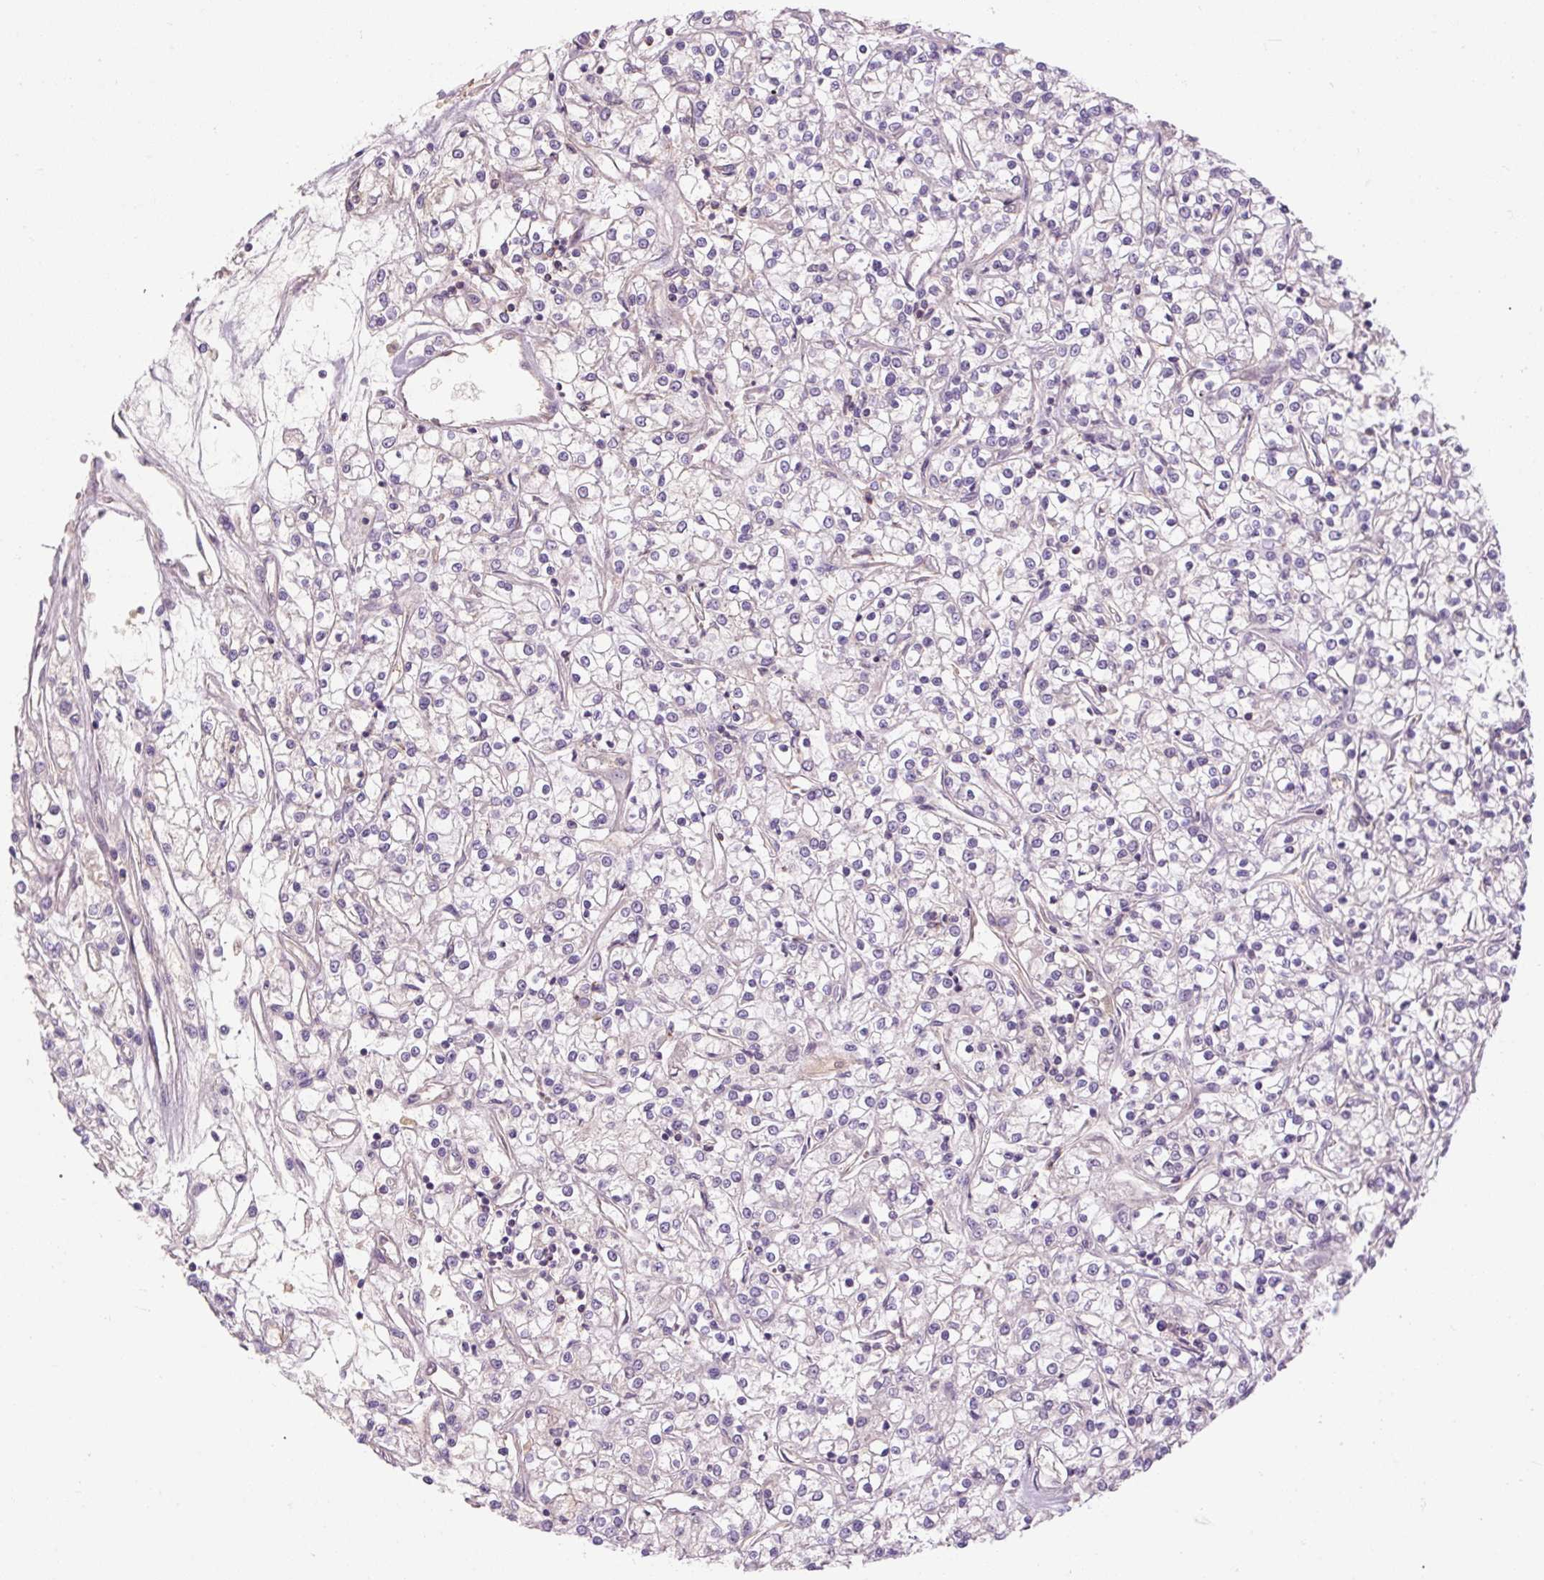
{"staining": {"intensity": "negative", "quantity": "none", "location": "none"}, "tissue": "renal cancer", "cell_type": "Tumor cells", "image_type": "cancer", "snomed": [{"axis": "morphology", "description": "Adenocarcinoma, NOS"}, {"axis": "topography", "description": "Kidney"}], "caption": "The immunohistochemistry (IHC) micrograph has no significant staining in tumor cells of renal adenocarcinoma tissue.", "gene": "TIGD2", "patient": {"sex": "female", "age": 59}}